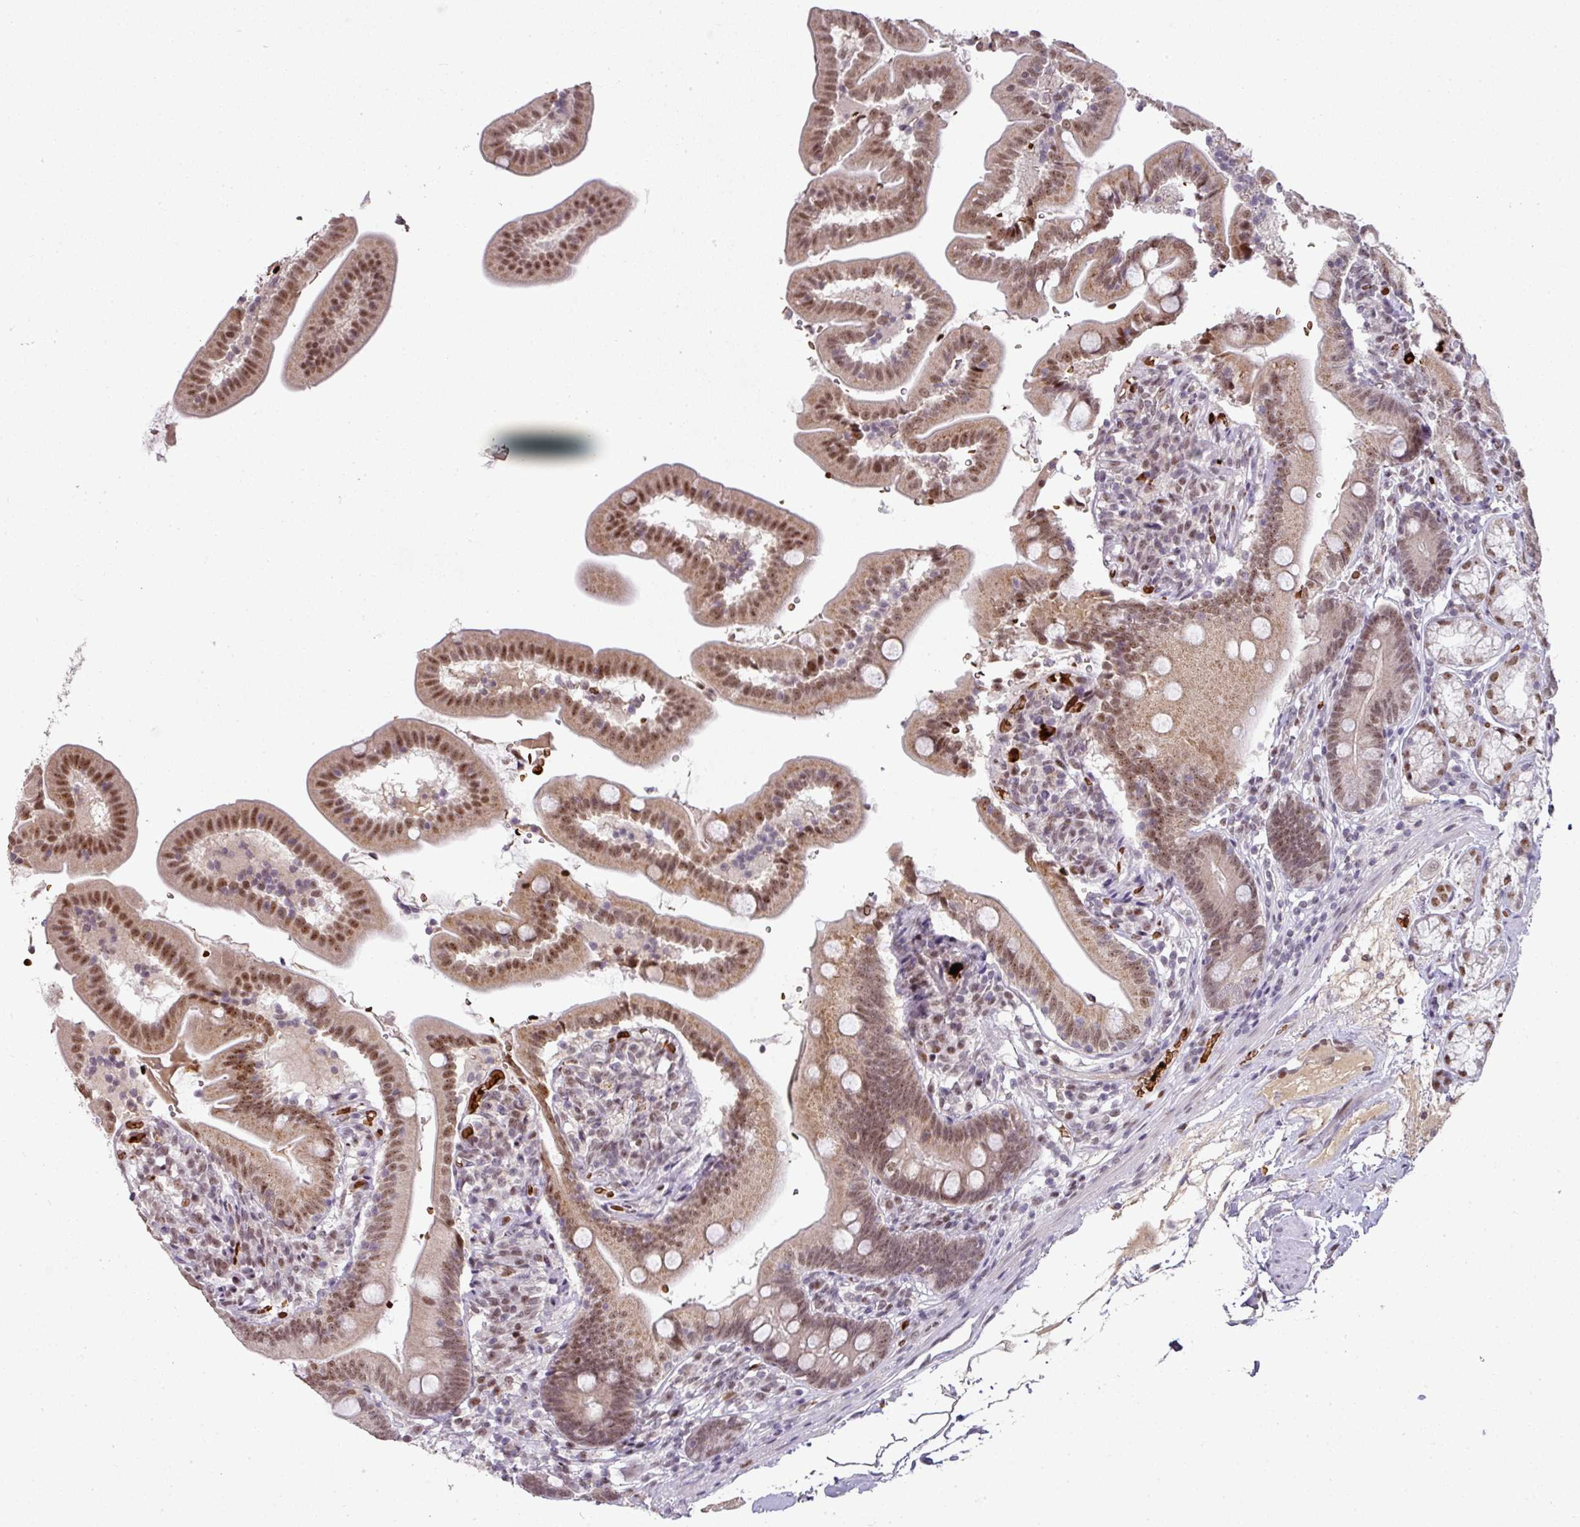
{"staining": {"intensity": "moderate", "quantity": ">75%", "location": "cytoplasmic/membranous,nuclear"}, "tissue": "duodenum", "cell_type": "Glandular cells", "image_type": "normal", "snomed": [{"axis": "morphology", "description": "Normal tissue, NOS"}, {"axis": "topography", "description": "Duodenum"}], "caption": "Brown immunohistochemical staining in benign human duodenum demonstrates moderate cytoplasmic/membranous,nuclear expression in about >75% of glandular cells.", "gene": "NEIL1", "patient": {"sex": "female", "age": 67}}